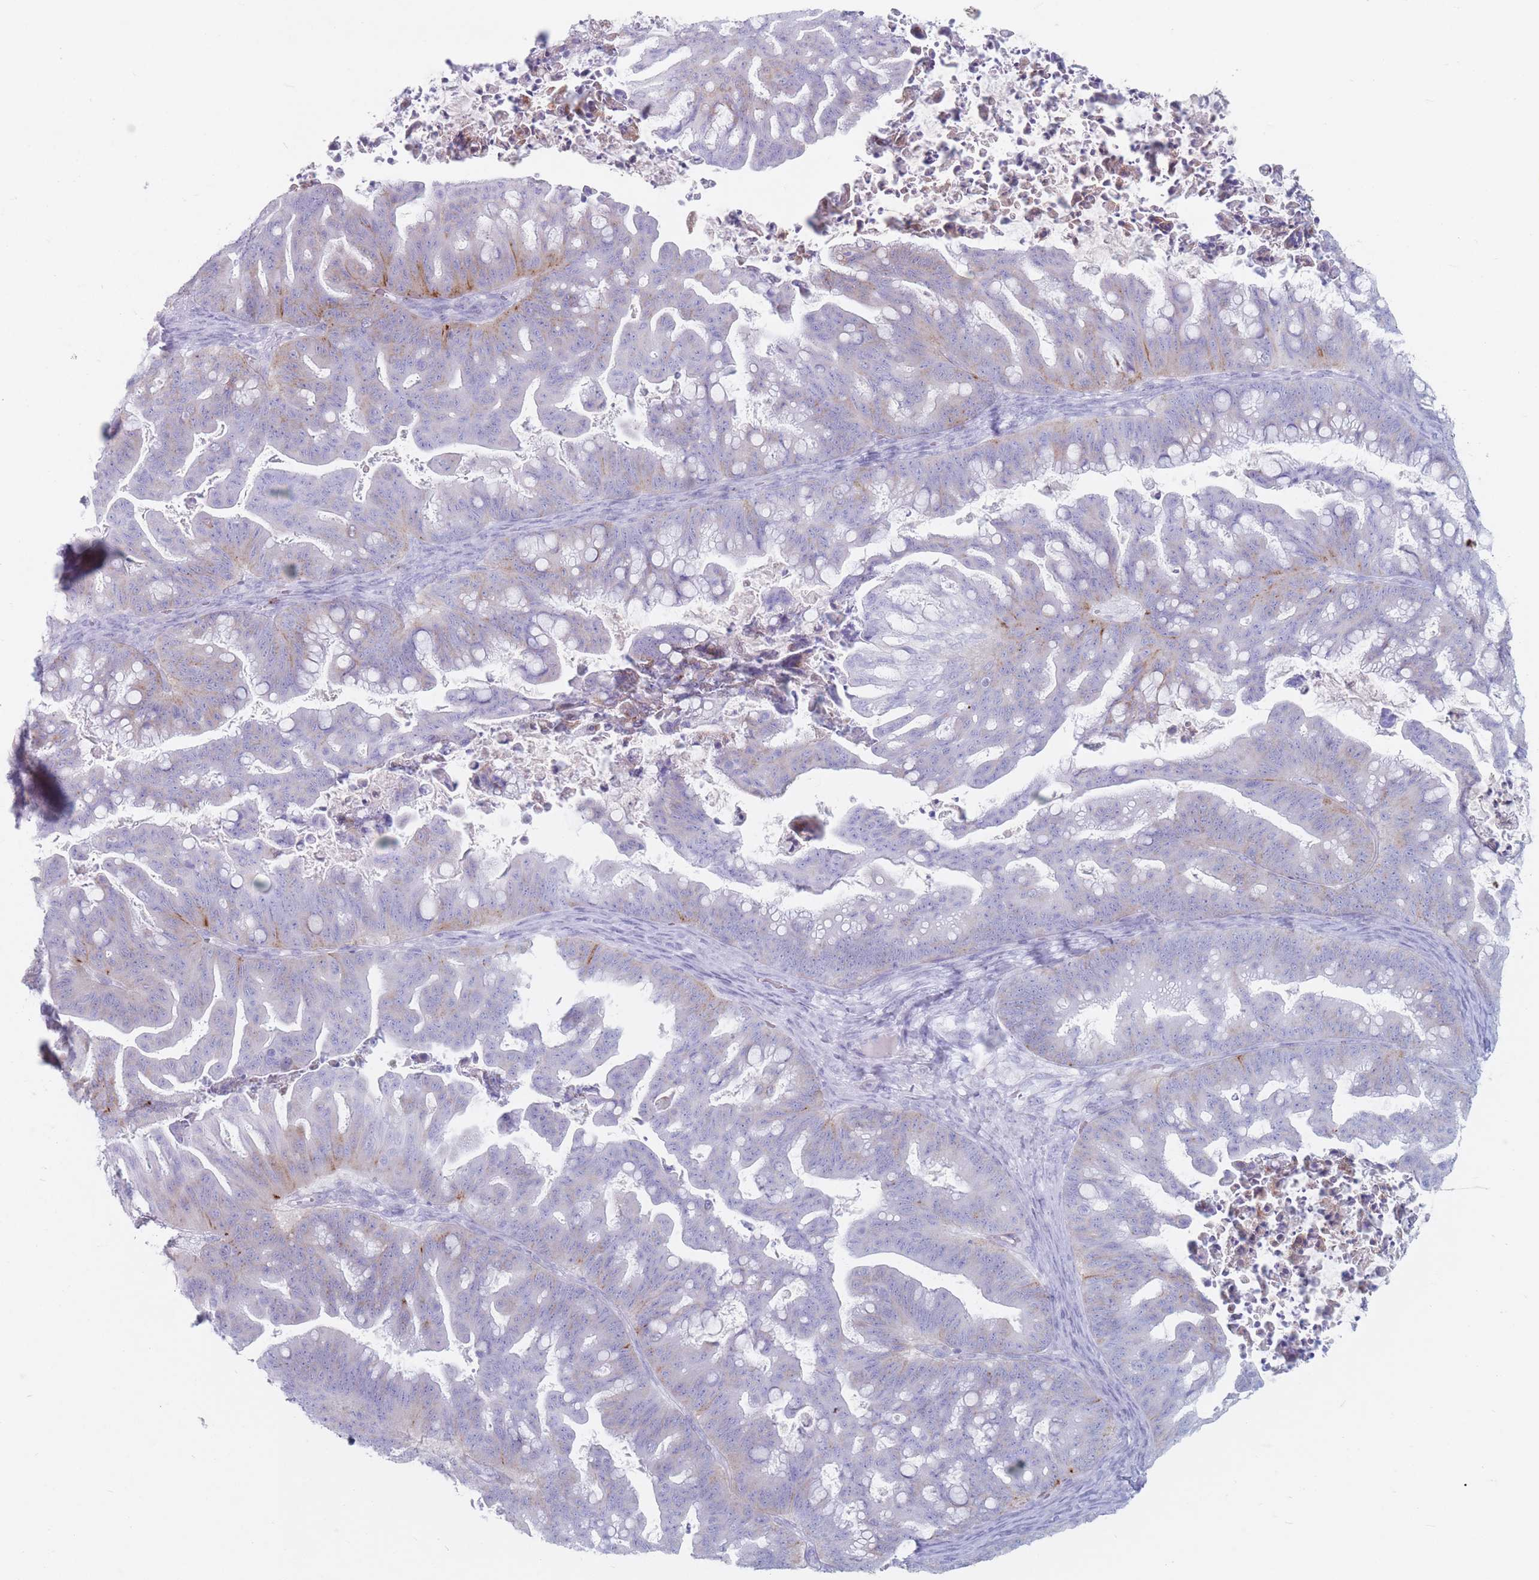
{"staining": {"intensity": "moderate", "quantity": "<25%", "location": "cytoplasmic/membranous"}, "tissue": "ovarian cancer", "cell_type": "Tumor cells", "image_type": "cancer", "snomed": [{"axis": "morphology", "description": "Cystadenocarcinoma, mucinous, NOS"}, {"axis": "topography", "description": "Ovary"}], "caption": "Brown immunohistochemical staining in human ovarian mucinous cystadenocarcinoma reveals moderate cytoplasmic/membranous positivity in about <25% of tumor cells.", "gene": "ST3GAL5", "patient": {"sex": "female", "age": 67}}